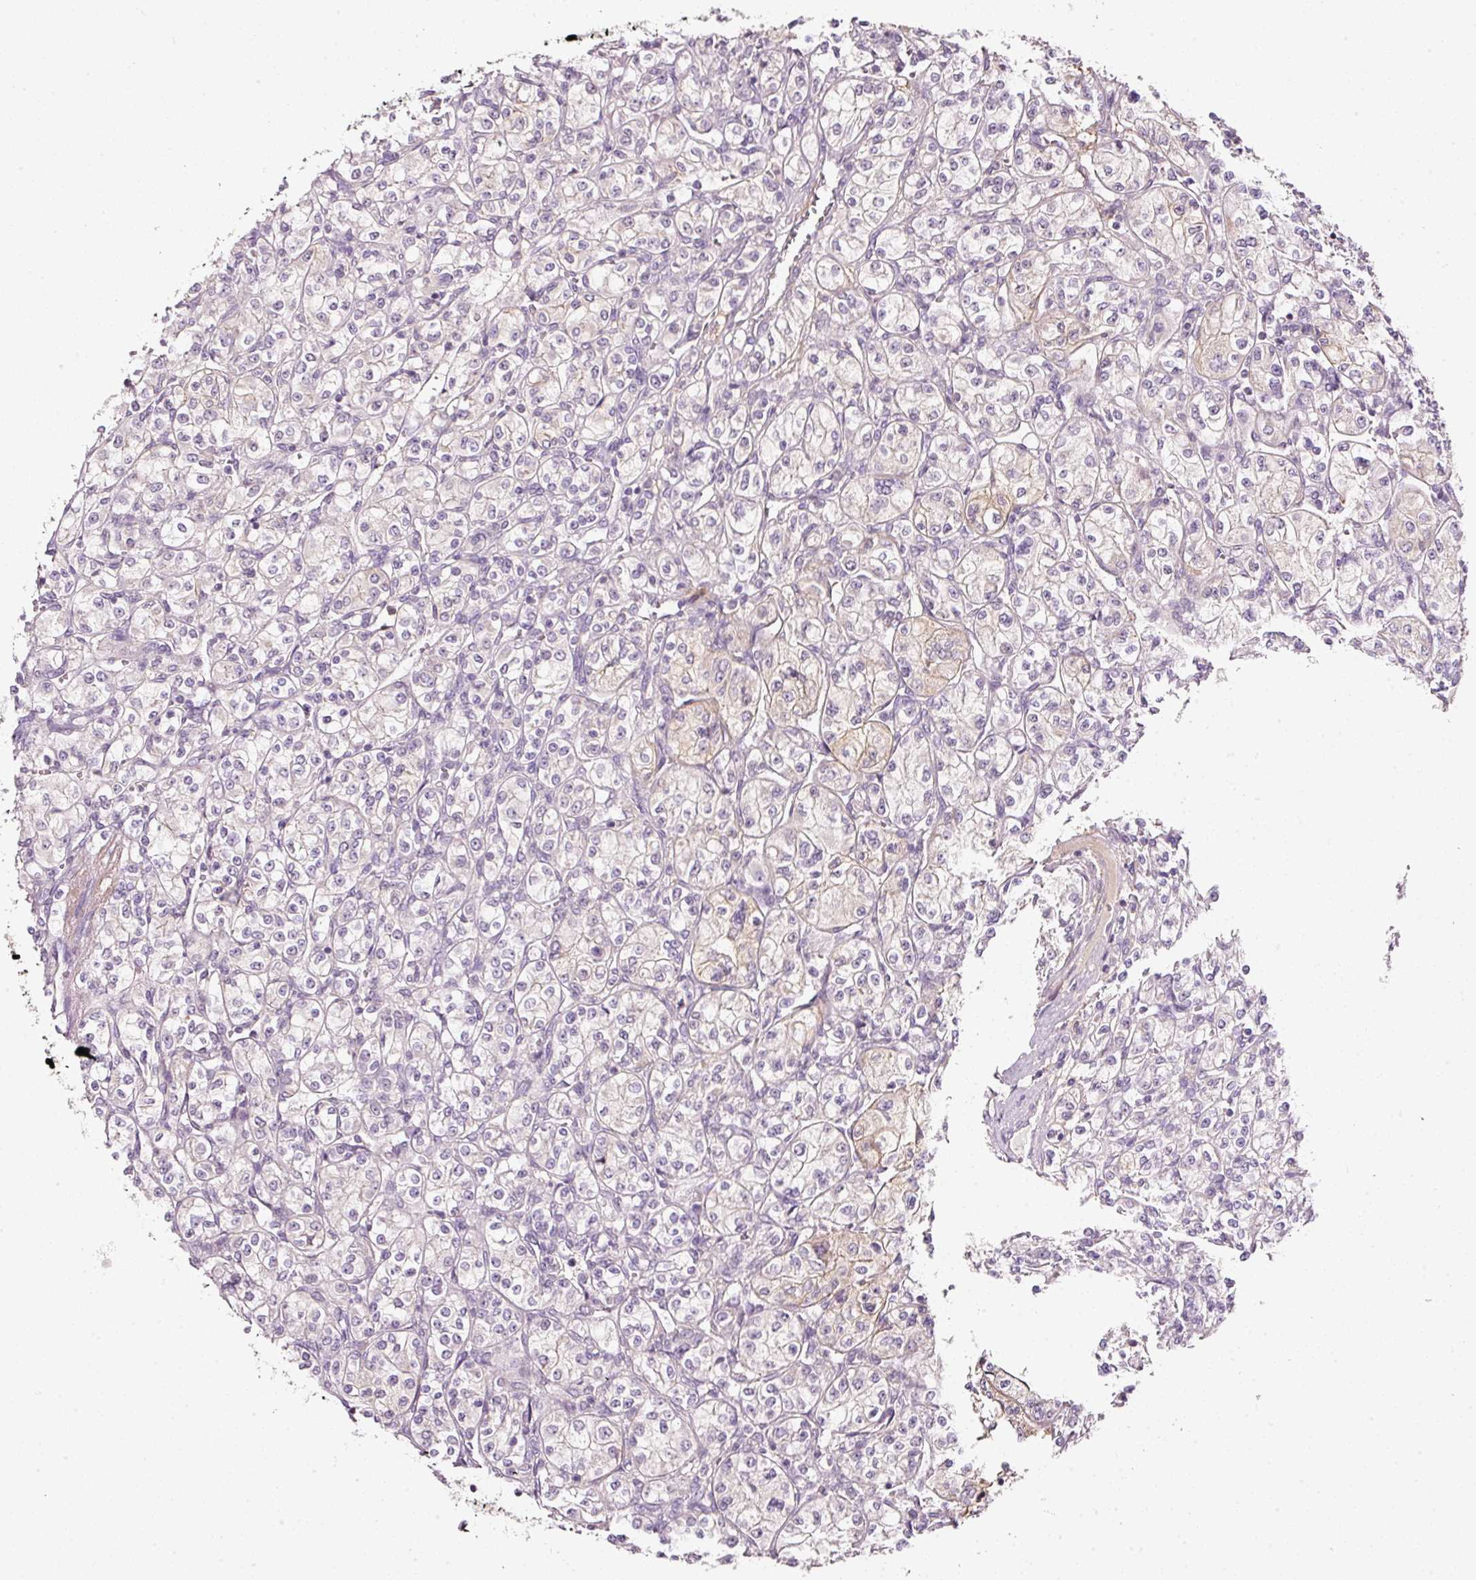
{"staining": {"intensity": "negative", "quantity": "none", "location": "none"}, "tissue": "renal cancer", "cell_type": "Tumor cells", "image_type": "cancer", "snomed": [{"axis": "morphology", "description": "Adenocarcinoma, NOS"}, {"axis": "topography", "description": "Kidney"}], "caption": "High power microscopy photomicrograph of an IHC micrograph of adenocarcinoma (renal), revealing no significant expression in tumor cells.", "gene": "TIRAP", "patient": {"sex": "male", "age": 77}}